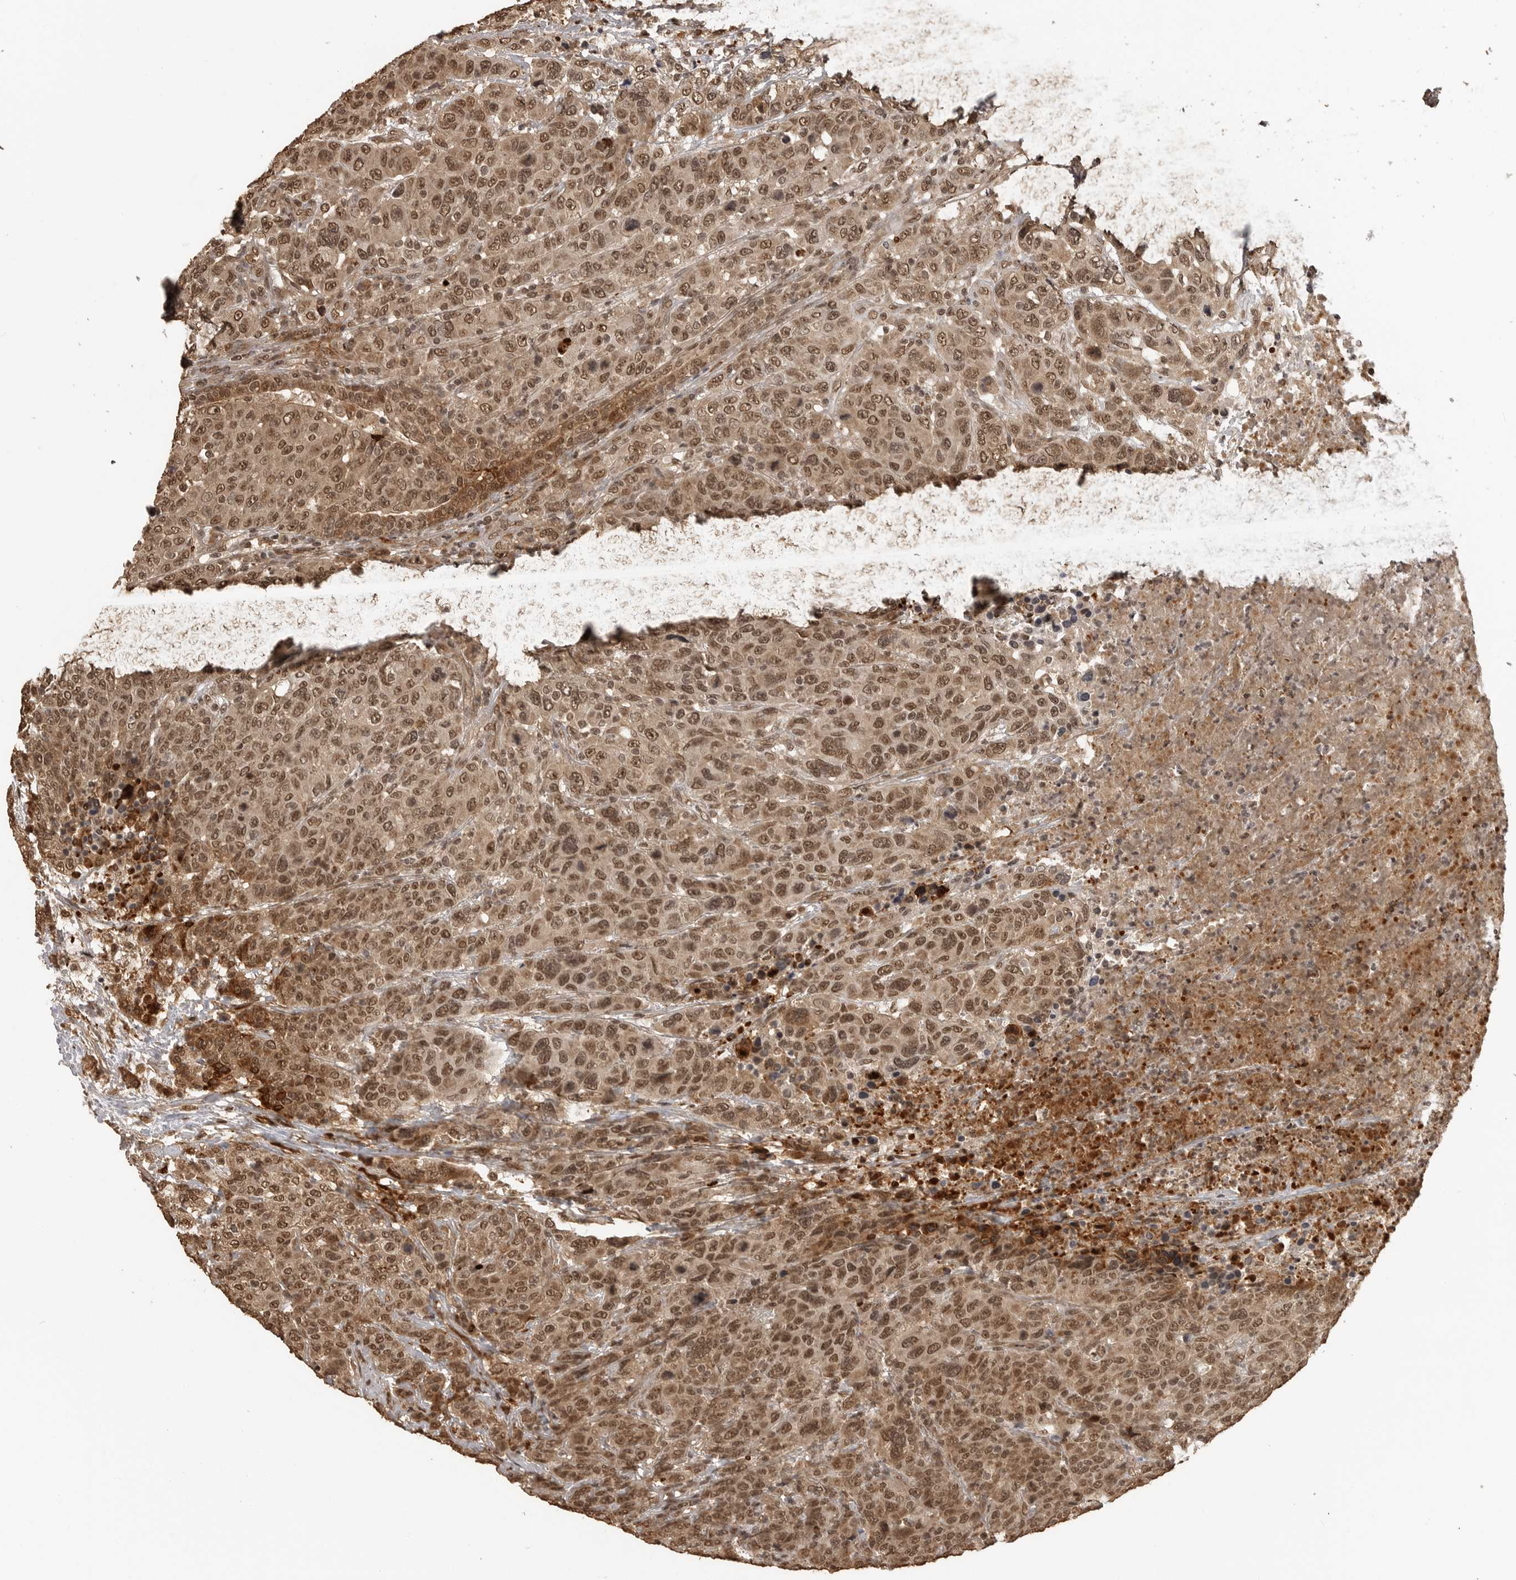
{"staining": {"intensity": "moderate", "quantity": ">75%", "location": "cytoplasmic/membranous,nuclear"}, "tissue": "breast cancer", "cell_type": "Tumor cells", "image_type": "cancer", "snomed": [{"axis": "morphology", "description": "Duct carcinoma"}, {"axis": "topography", "description": "Breast"}], "caption": "Protein analysis of breast cancer tissue exhibits moderate cytoplasmic/membranous and nuclear positivity in about >75% of tumor cells.", "gene": "CLOCK", "patient": {"sex": "female", "age": 37}}